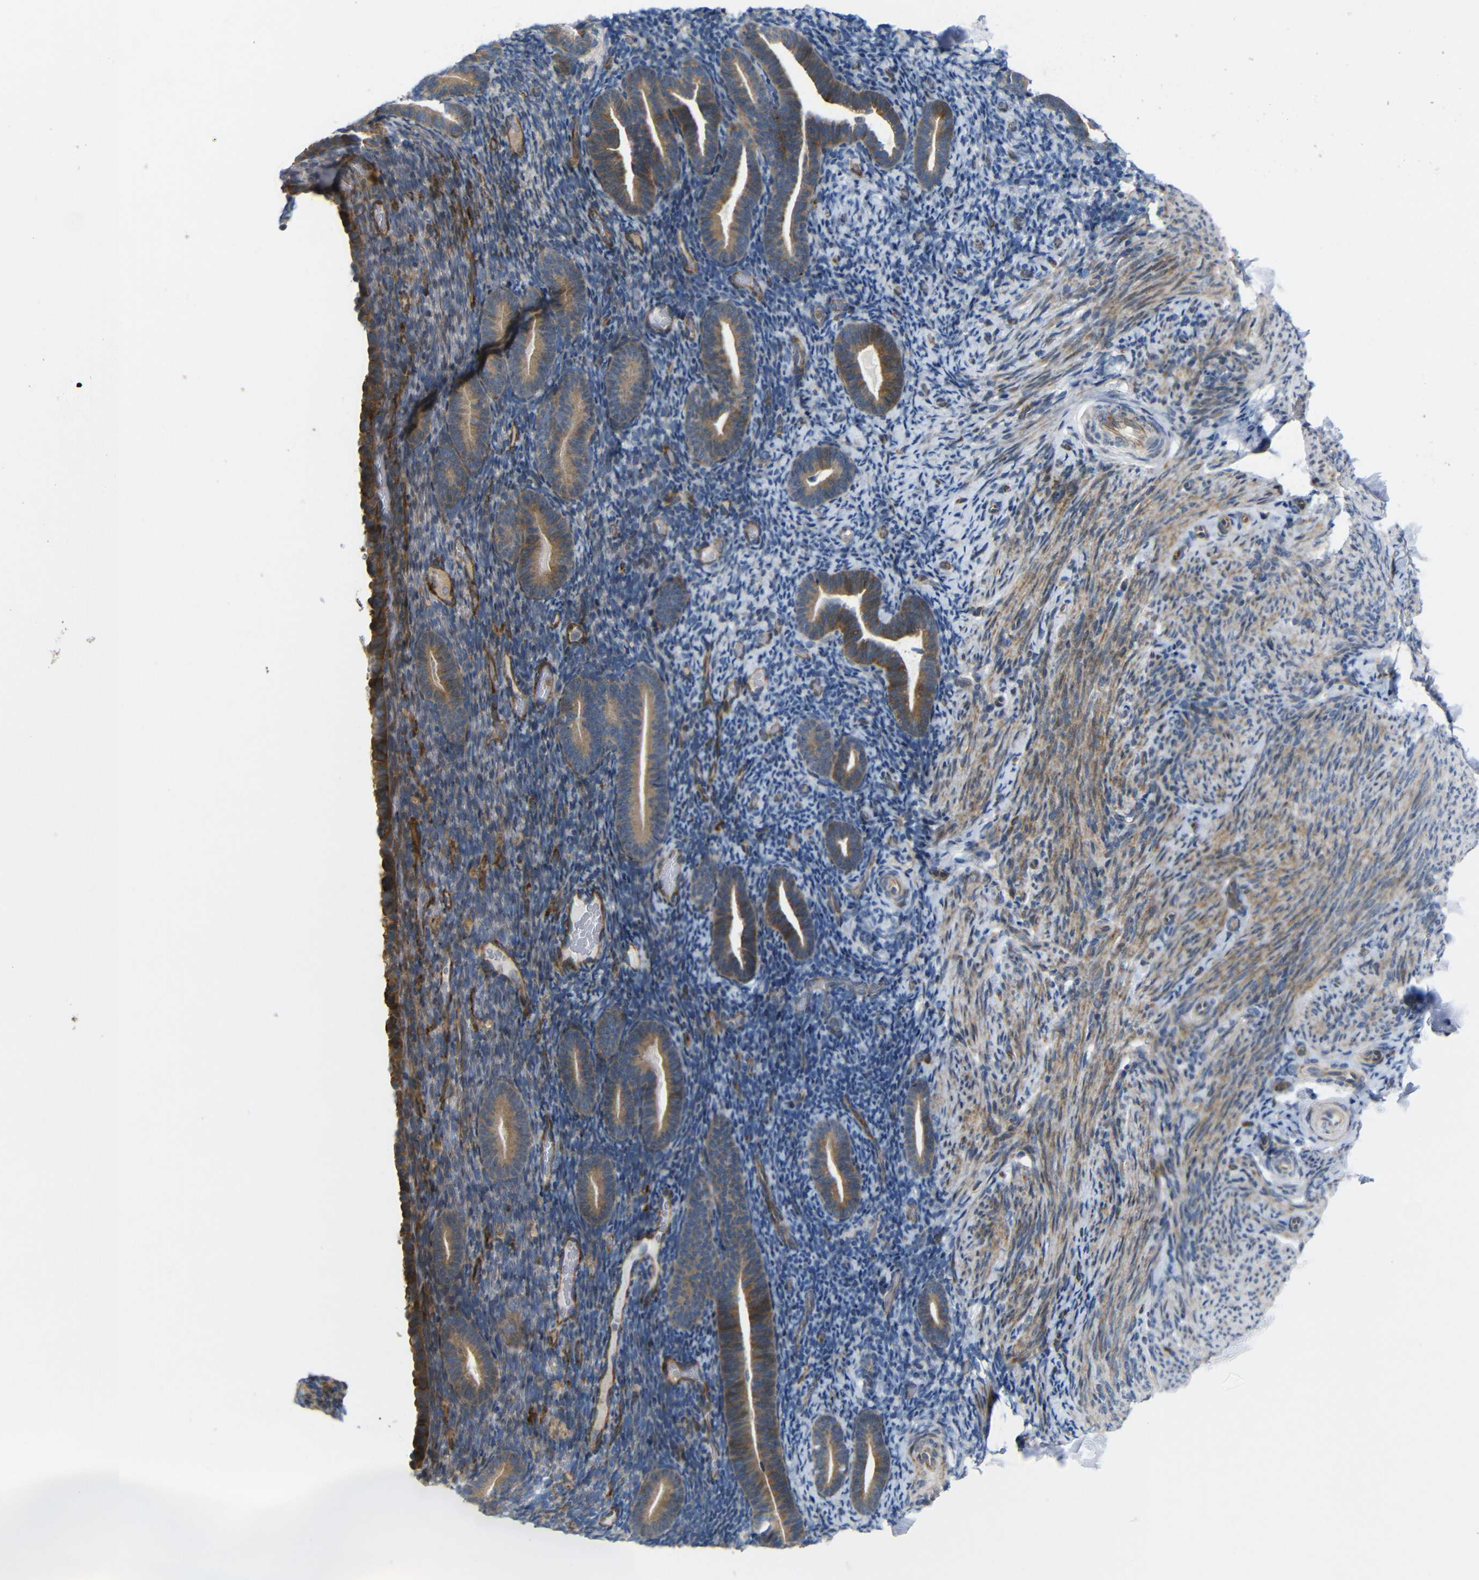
{"staining": {"intensity": "negative", "quantity": "none", "location": "none"}, "tissue": "endometrium", "cell_type": "Cells in endometrial stroma", "image_type": "normal", "snomed": [{"axis": "morphology", "description": "Normal tissue, NOS"}, {"axis": "topography", "description": "Endometrium"}], "caption": "Immunohistochemical staining of normal endometrium demonstrates no significant positivity in cells in endometrial stroma. Nuclei are stained in blue.", "gene": "P3H2", "patient": {"sex": "female", "age": 51}}